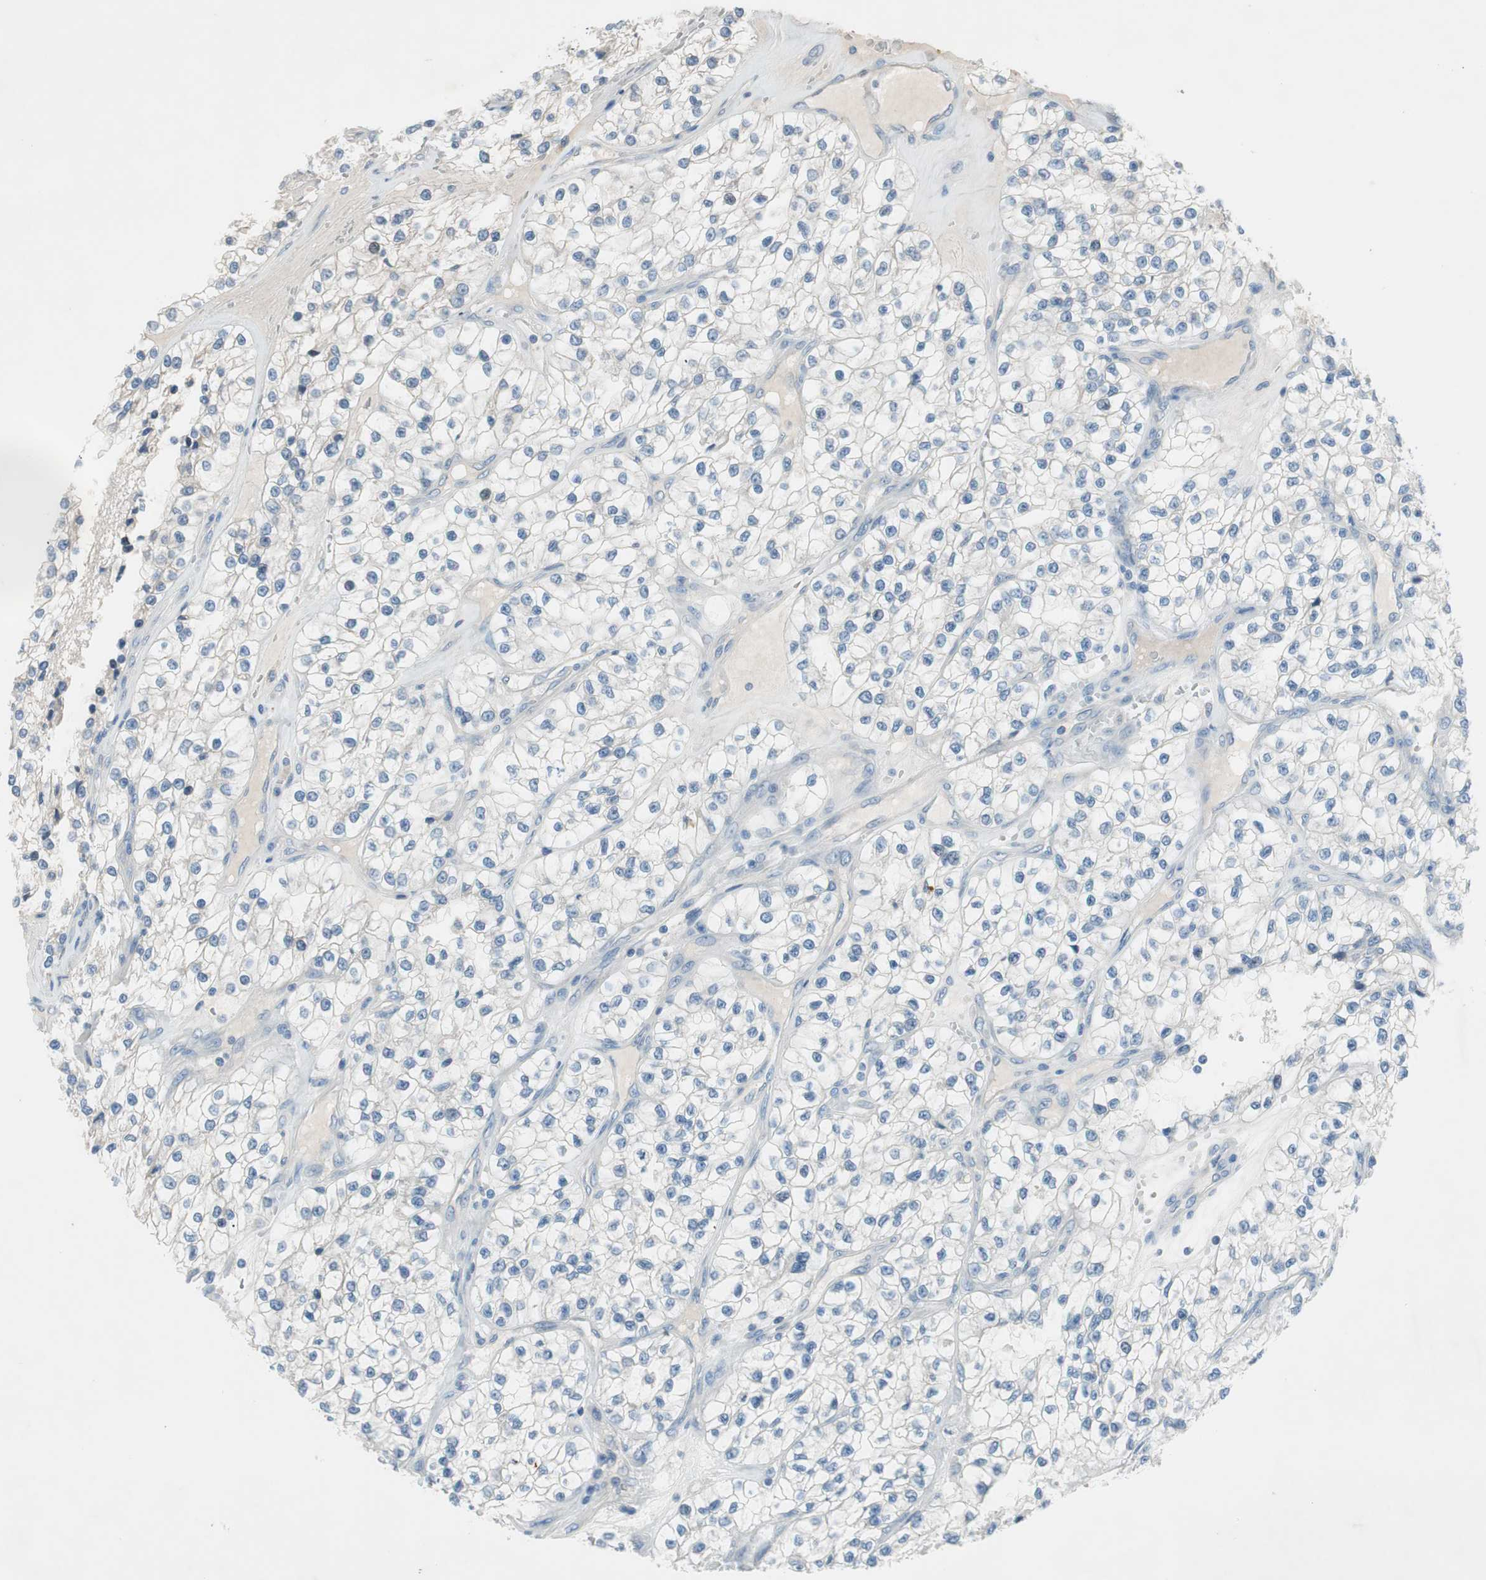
{"staining": {"intensity": "negative", "quantity": "none", "location": "none"}, "tissue": "renal cancer", "cell_type": "Tumor cells", "image_type": "cancer", "snomed": [{"axis": "morphology", "description": "Adenocarcinoma, NOS"}, {"axis": "topography", "description": "Kidney"}], "caption": "Renal cancer was stained to show a protein in brown. There is no significant positivity in tumor cells. (Brightfield microscopy of DAB (3,3'-diaminobenzidine) IHC at high magnification).", "gene": "PRRG4", "patient": {"sex": "female", "age": 57}}